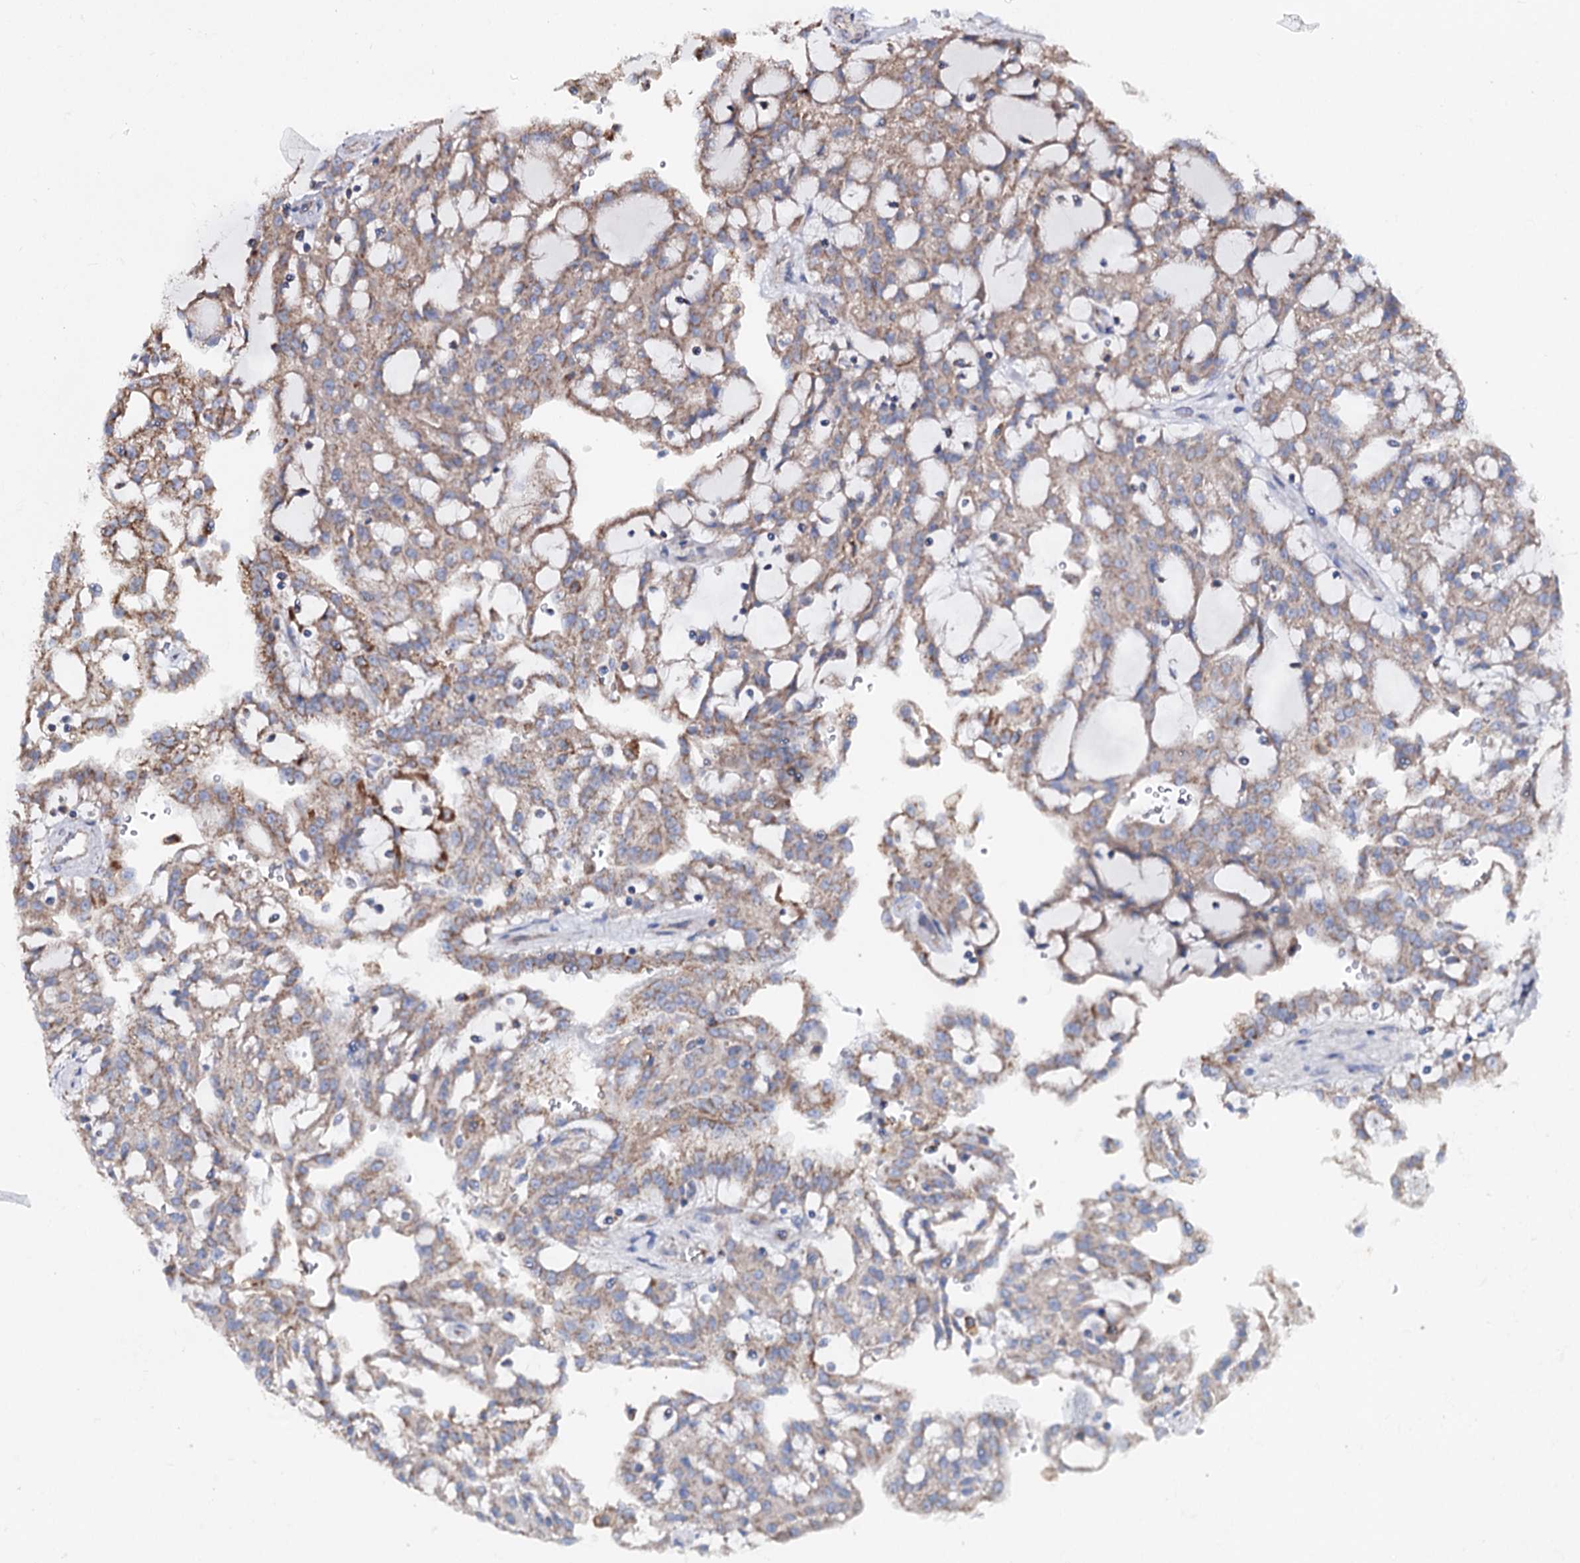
{"staining": {"intensity": "moderate", "quantity": ">75%", "location": "cytoplasmic/membranous"}, "tissue": "renal cancer", "cell_type": "Tumor cells", "image_type": "cancer", "snomed": [{"axis": "morphology", "description": "Adenocarcinoma, NOS"}, {"axis": "topography", "description": "Kidney"}], "caption": "IHC image of human renal cancer (adenocarcinoma) stained for a protein (brown), which reveals medium levels of moderate cytoplasmic/membranous expression in approximately >75% of tumor cells.", "gene": "MSANTD2", "patient": {"sex": "male", "age": 63}}